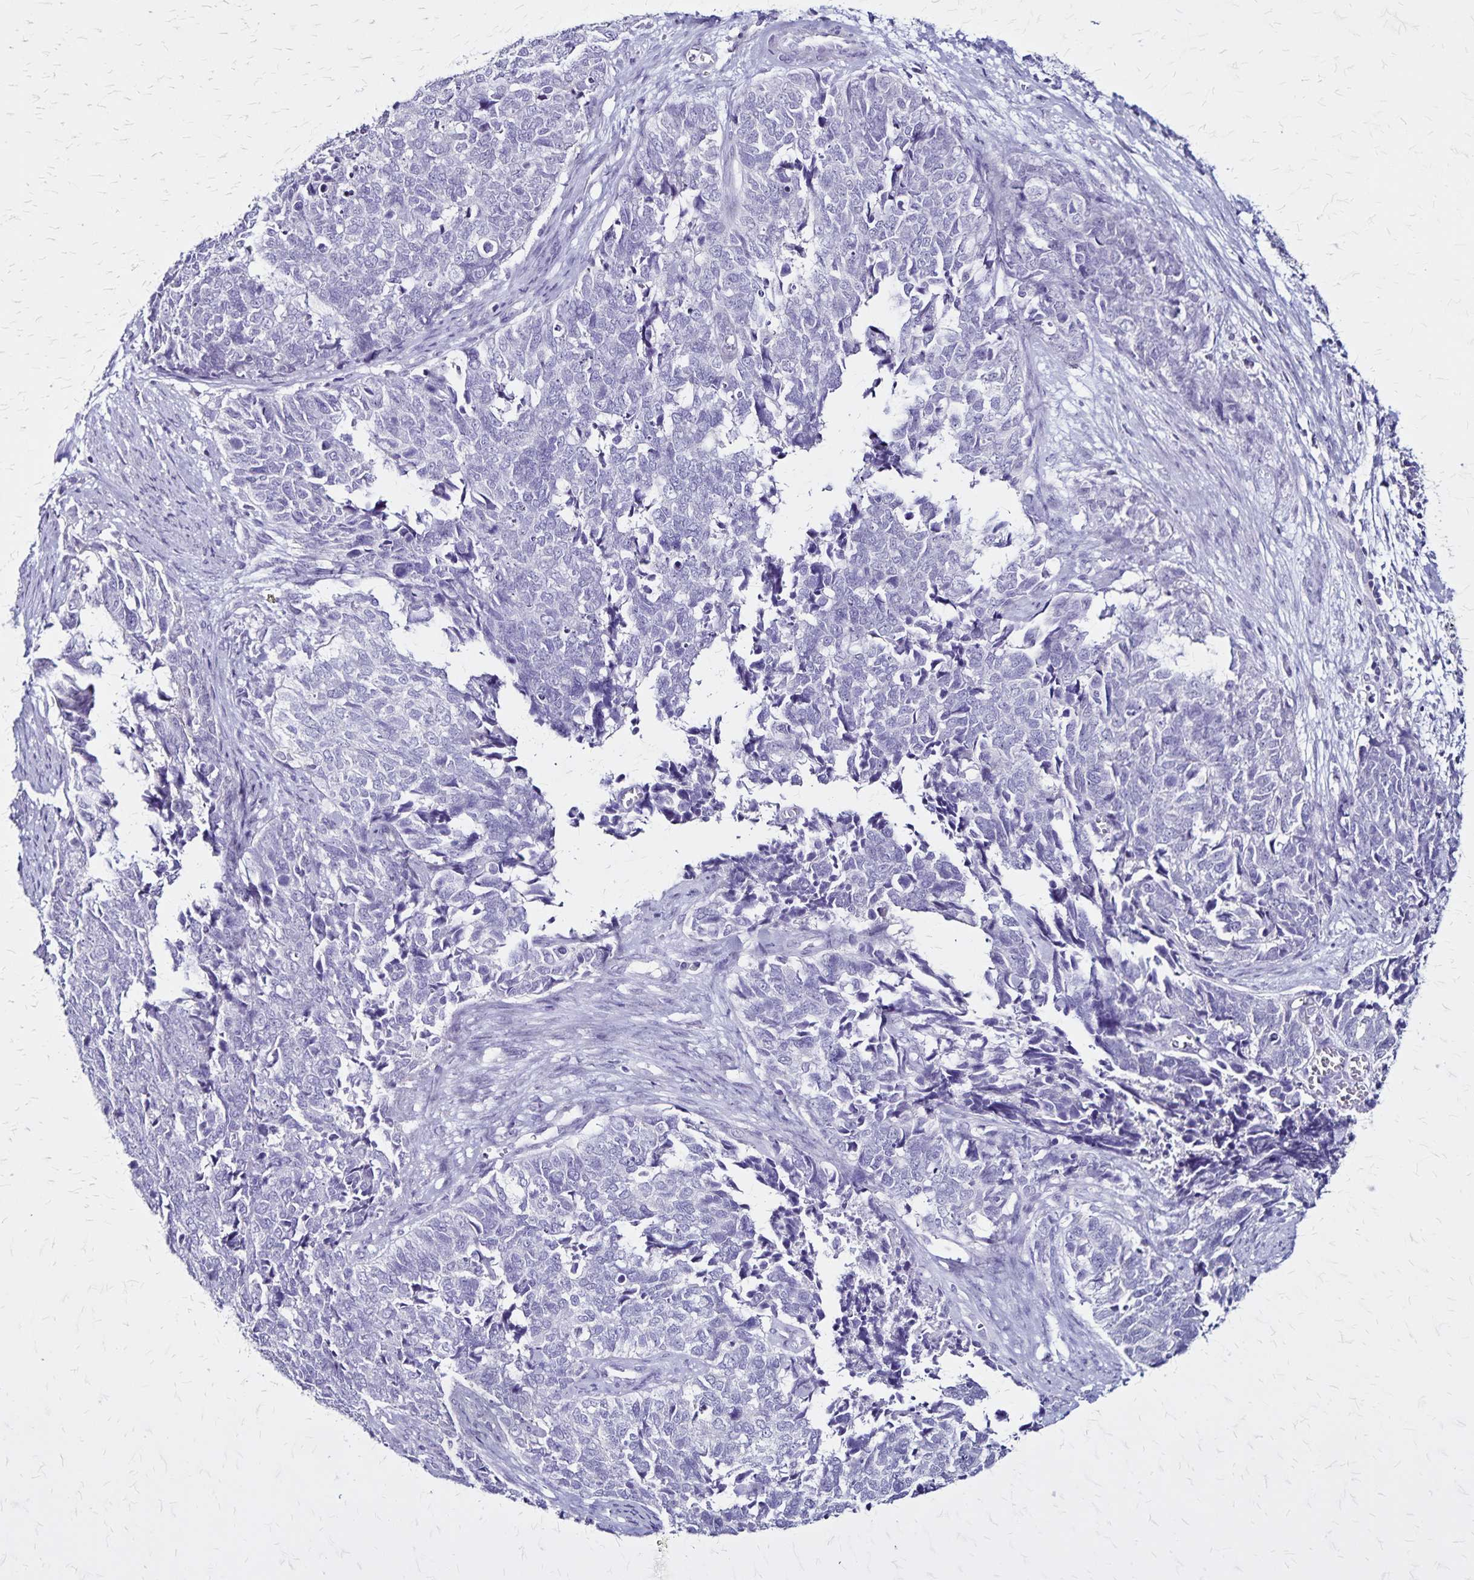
{"staining": {"intensity": "negative", "quantity": "none", "location": "none"}, "tissue": "cervical cancer", "cell_type": "Tumor cells", "image_type": "cancer", "snomed": [{"axis": "morphology", "description": "Adenocarcinoma, NOS"}, {"axis": "topography", "description": "Cervix"}], "caption": "Histopathology image shows no protein staining in tumor cells of adenocarcinoma (cervical) tissue. Nuclei are stained in blue.", "gene": "PLXNA4", "patient": {"sex": "female", "age": 63}}